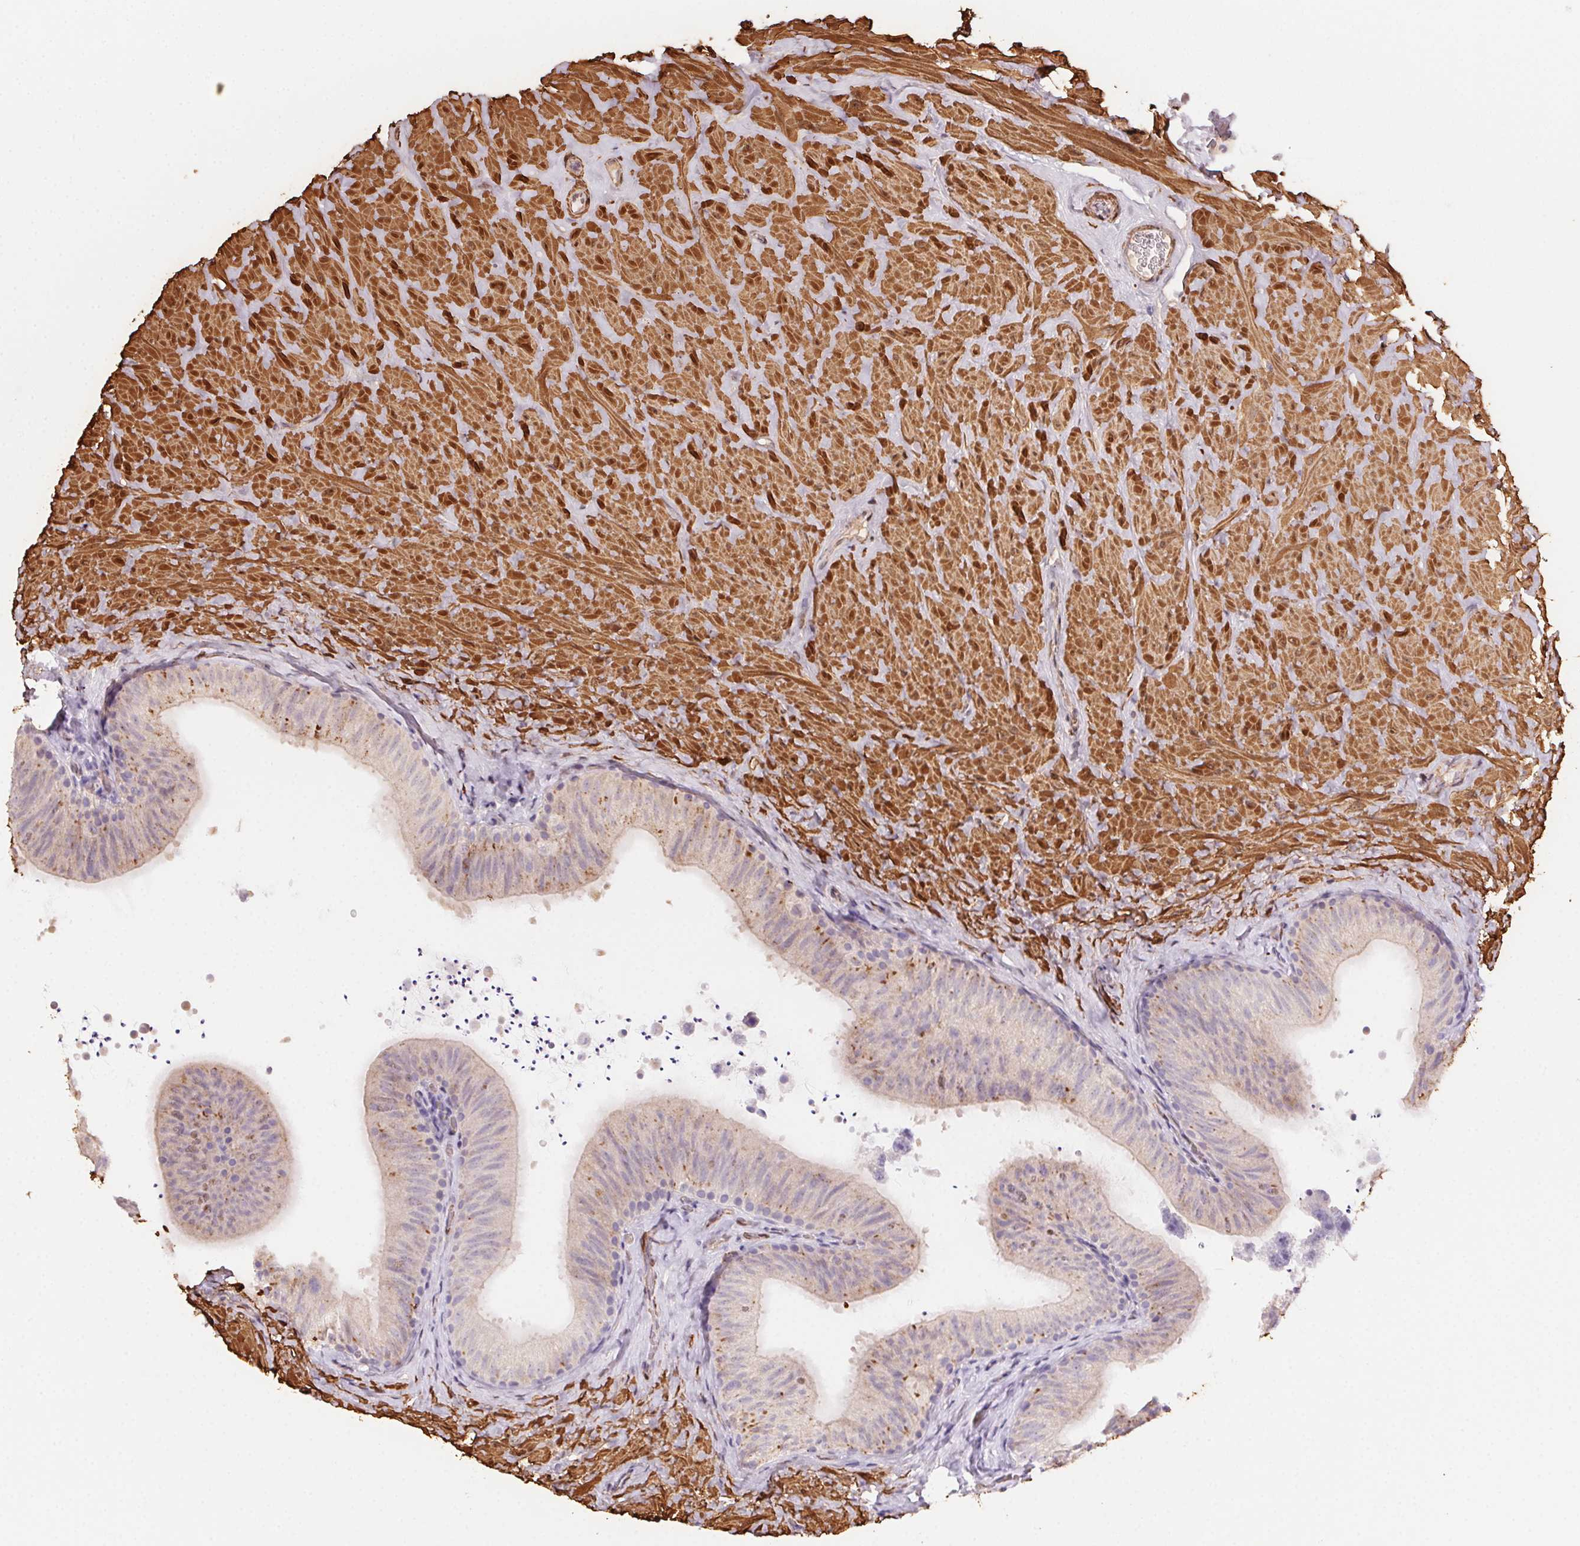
{"staining": {"intensity": "moderate", "quantity": "<25%", "location": "cytoplasmic/membranous"}, "tissue": "epididymis", "cell_type": "Glandular cells", "image_type": "normal", "snomed": [{"axis": "morphology", "description": "Normal tissue, NOS"}, {"axis": "topography", "description": "Epididymis, spermatic cord, NOS"}, {"axis": "topography", "description": "Epididymis"}], "caption": "Immunohistochemistry (DAB (3,3'-diaminobenzidine)) staining of unremarkable human epididymis reveals moderate cytoplasmic/membranous protein staining in approximately <25% of glandular cells. (brown staining indicates protein expression, while blue staining denotes nuclei).", "gene": "GPX8", "patient": {"sex": "male", "age": 31}}